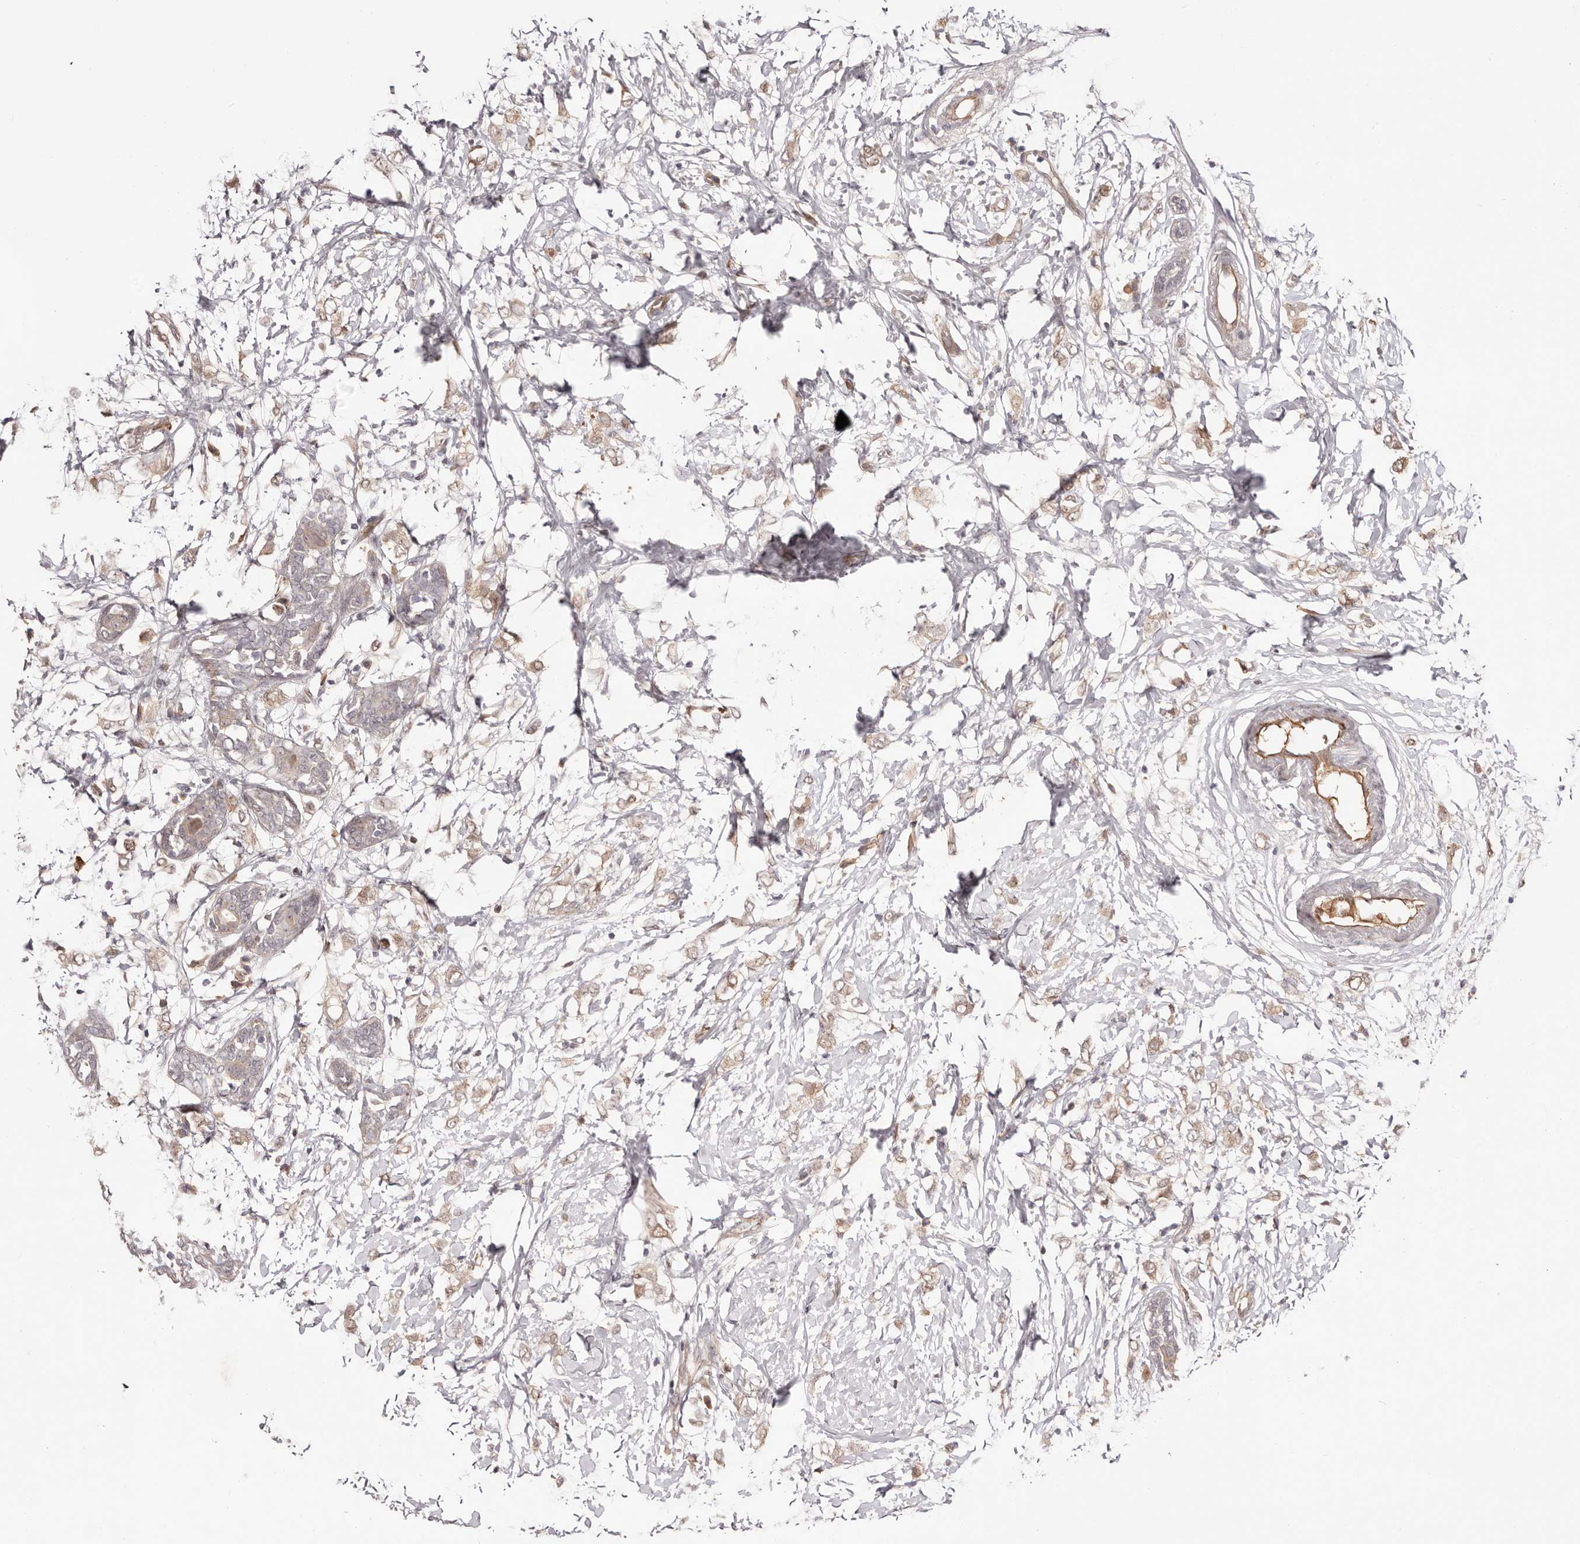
{"staining": {"intensity": "weak", "quantity": "25%-75%", "location": "cytoplasmic/membranous"}, "tissue": "breast cancer", "cell_type": "Tumor cells", "image_type": "cancer", "snomed": [{"axis": "morphology", "description": "Normal tissue, NOS"}, {"axis": "morphology", "description": "Lobular carcinoma"}, {"axis": "topography", "description": "Breast"}], "caption": "Brown immunohistochemical staining in human lobular carcinoma (breast) demonstrates weak cytoplasmic/membranous positivity in approximately 25%-75% of tumor cells. (brown staining indicates protein expression, while blue staining denotes nuclei).", "gene": "EGR3", "patient": {"sex": "female", "age": 47}}